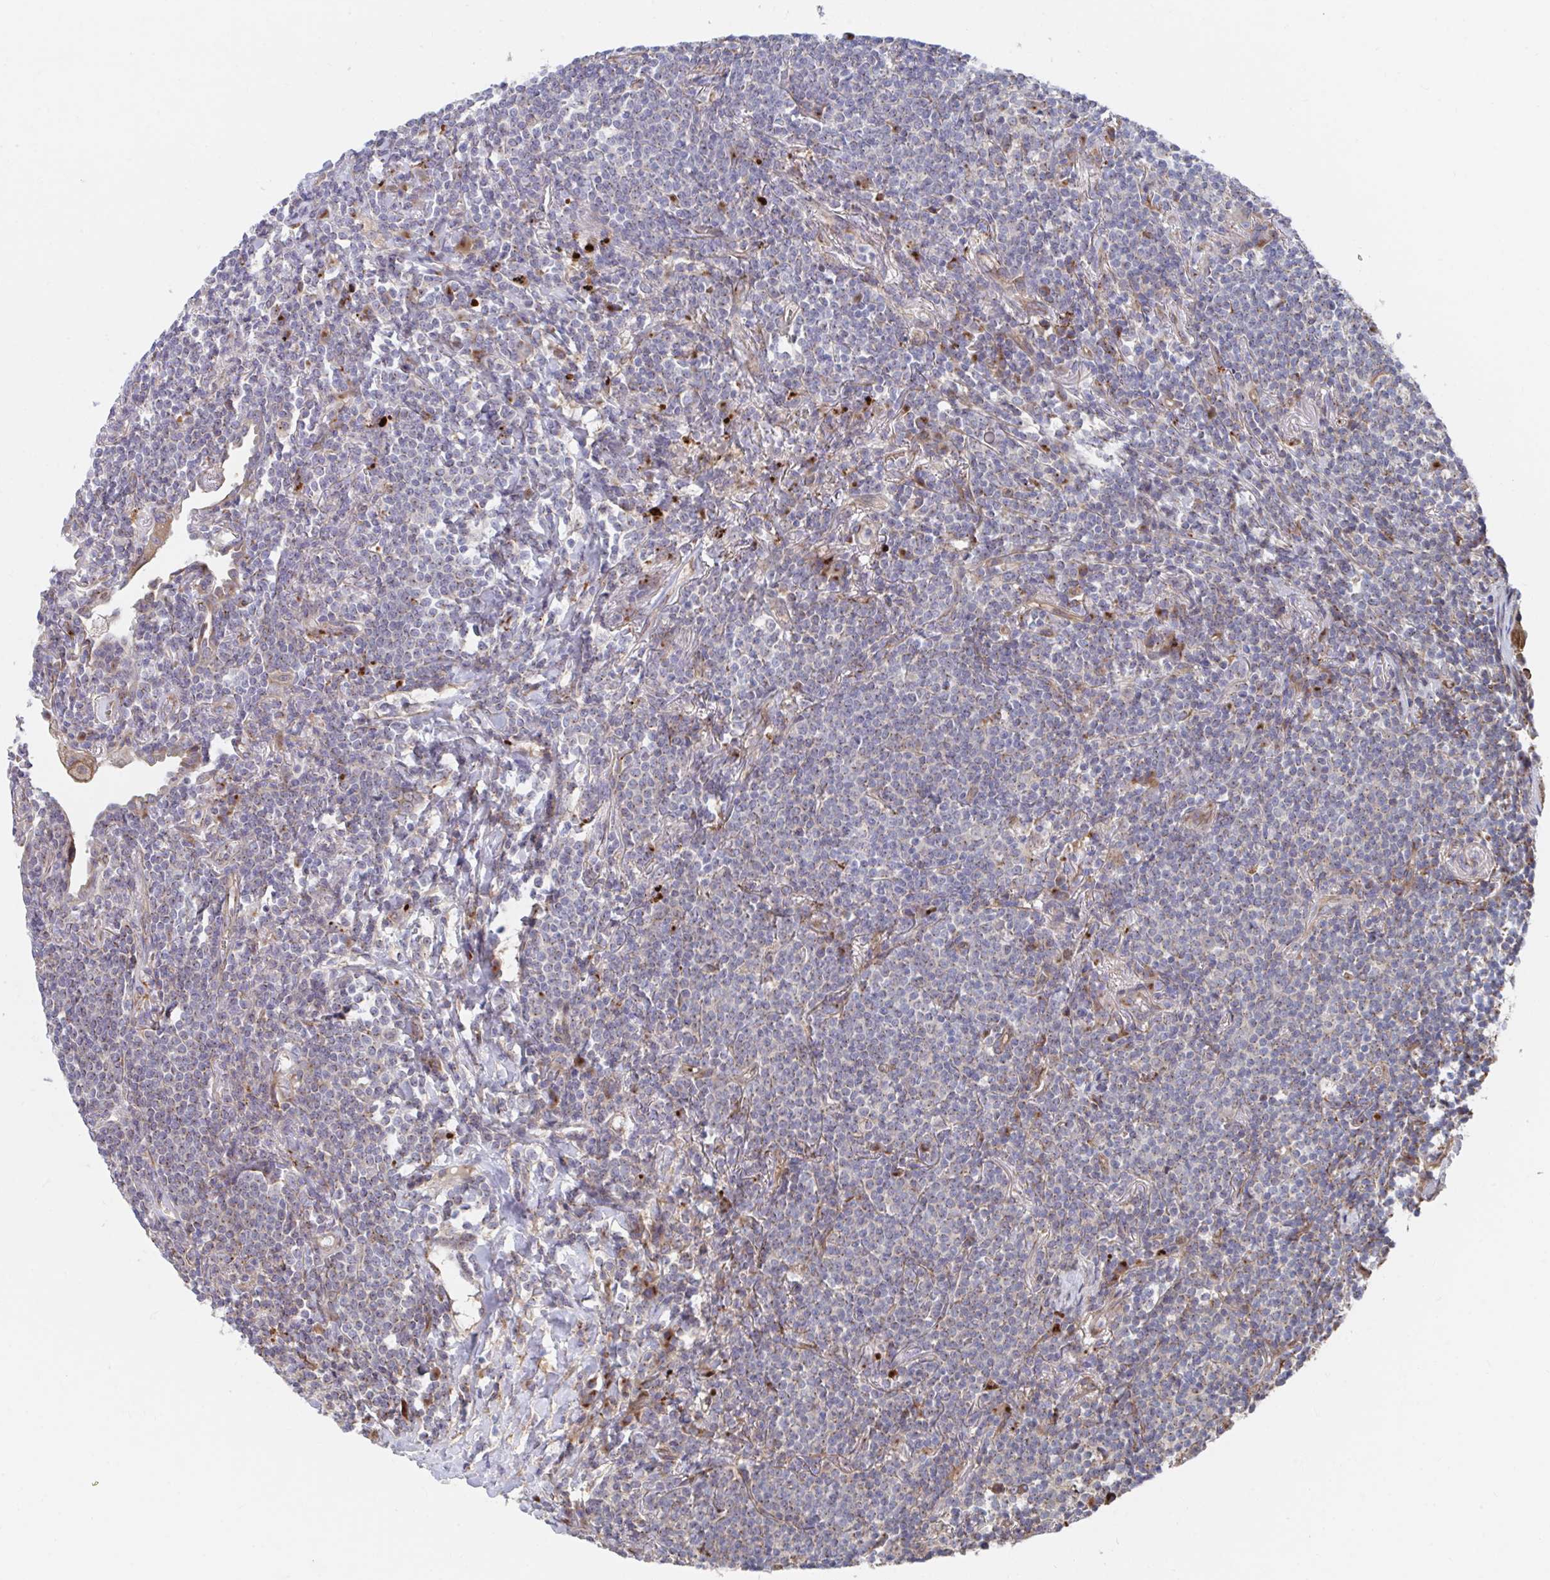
{"staining": {"intensity": "weak", "quantity": "25%-75%", "location": "cytoplasmic/membranous"}, "tissue": "lymphoma", "cell_type": "Tumor cells", "image_type": "cancer", "snomed": [{"axis": "morphology", "description": "Malignant lymphoma, non-Hodgkin's type, Low grade"}, {"axis": "topography", "description": "Lung"}], "caption": "A histopathology image of malignant lymphoma, non-Hodgkin's type (low-grade) stained for a protein displays weak cytoplasmic/membranous brown staining in tumor cells.", "gene": "FJX1", "patient": {"sex": "female", "age": 71}}